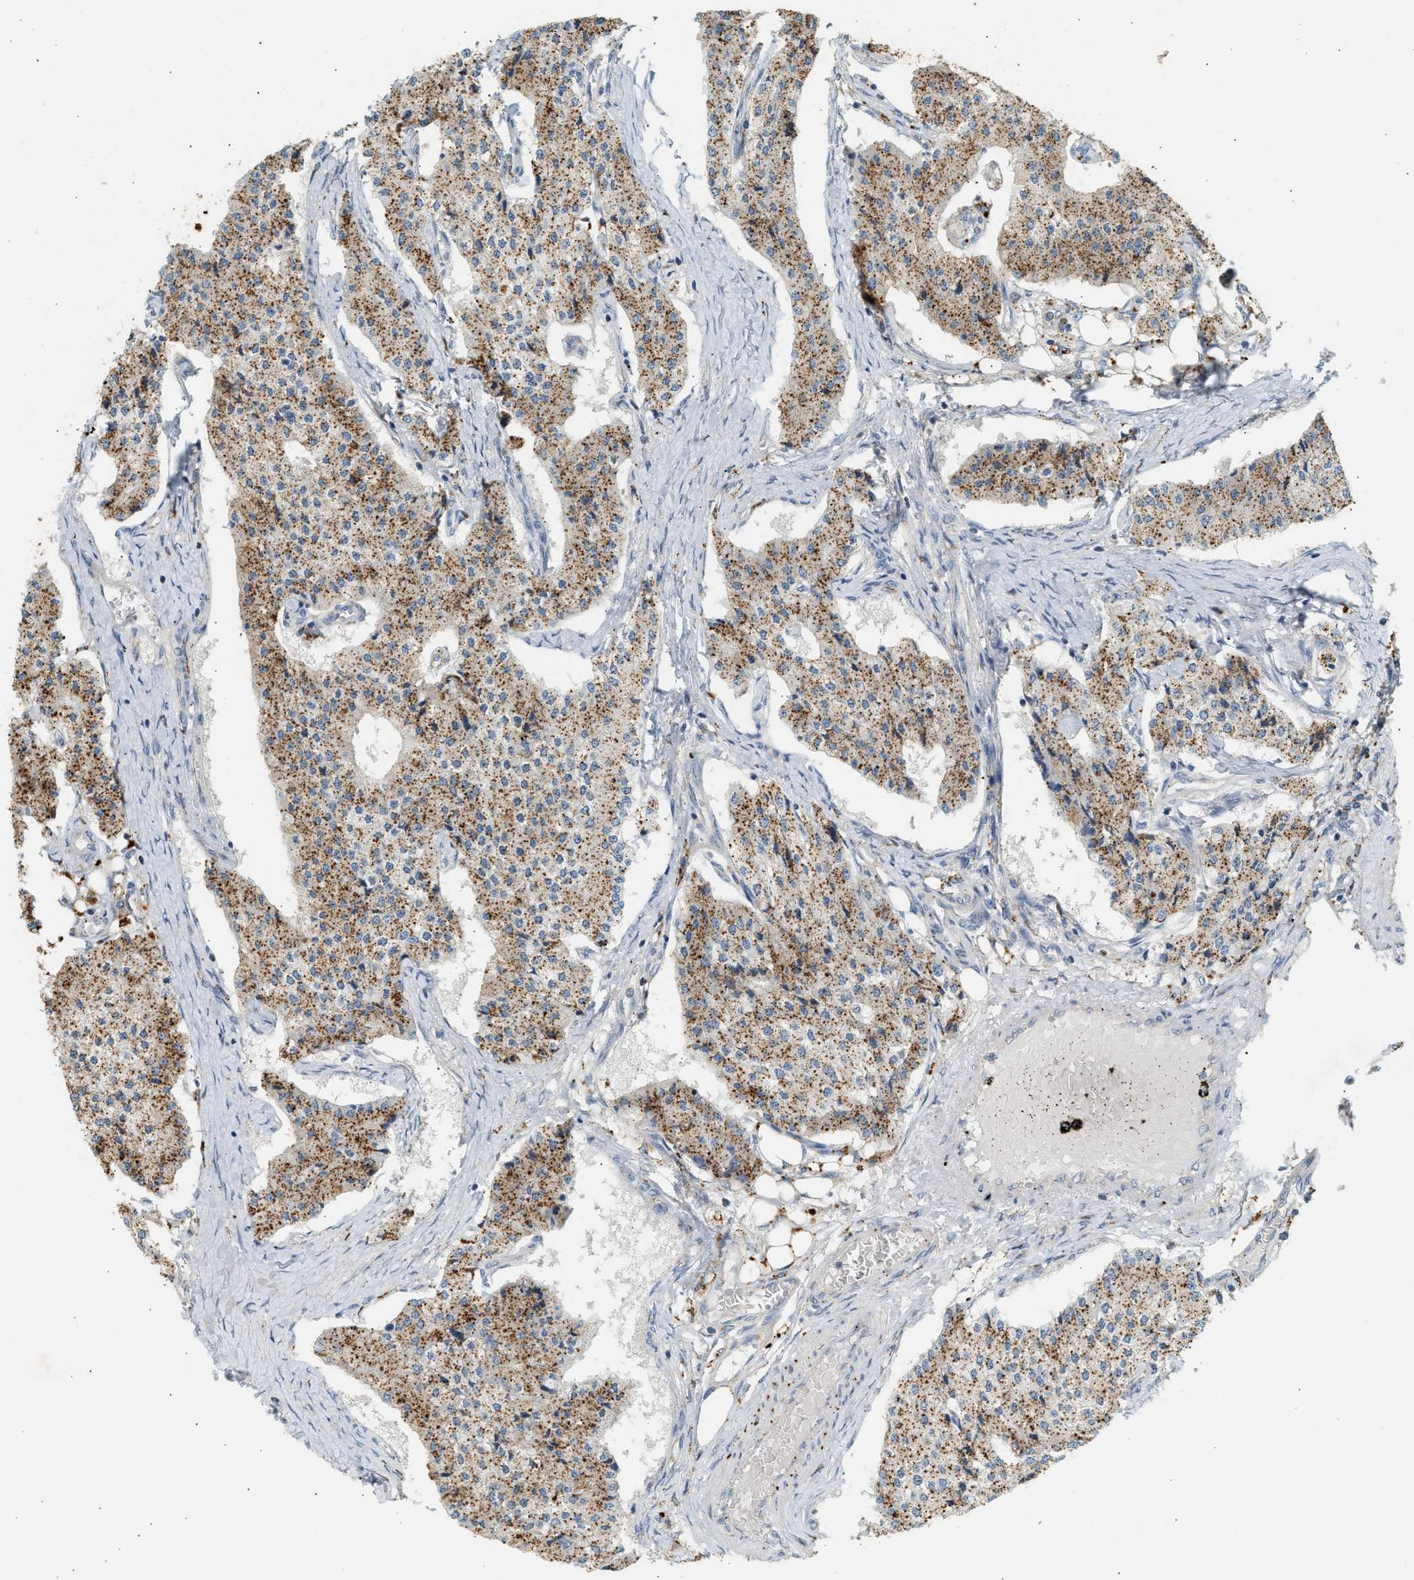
{"staining": {"intensity": "moderate", "quantity": ">75%", "location": "cytoplasmic/membranous"}, "tissue": "carcinoid", "cell_type": "Tumor cells", "image_type": "cancer", "snomed": [{"axis": "morphology", "description": "Carcinoid, malignant, NOS"}, {"axis": "topography", "description": "Colon"}], "caption": "Carcinoid tissue reveals moderate cytoplasmic/membranous staining in approximately >75% of tumor cells, visualized by immunohistochemistry.", "gene": "ENTHD1", "patient": {"sex": "female", "age": 52}}